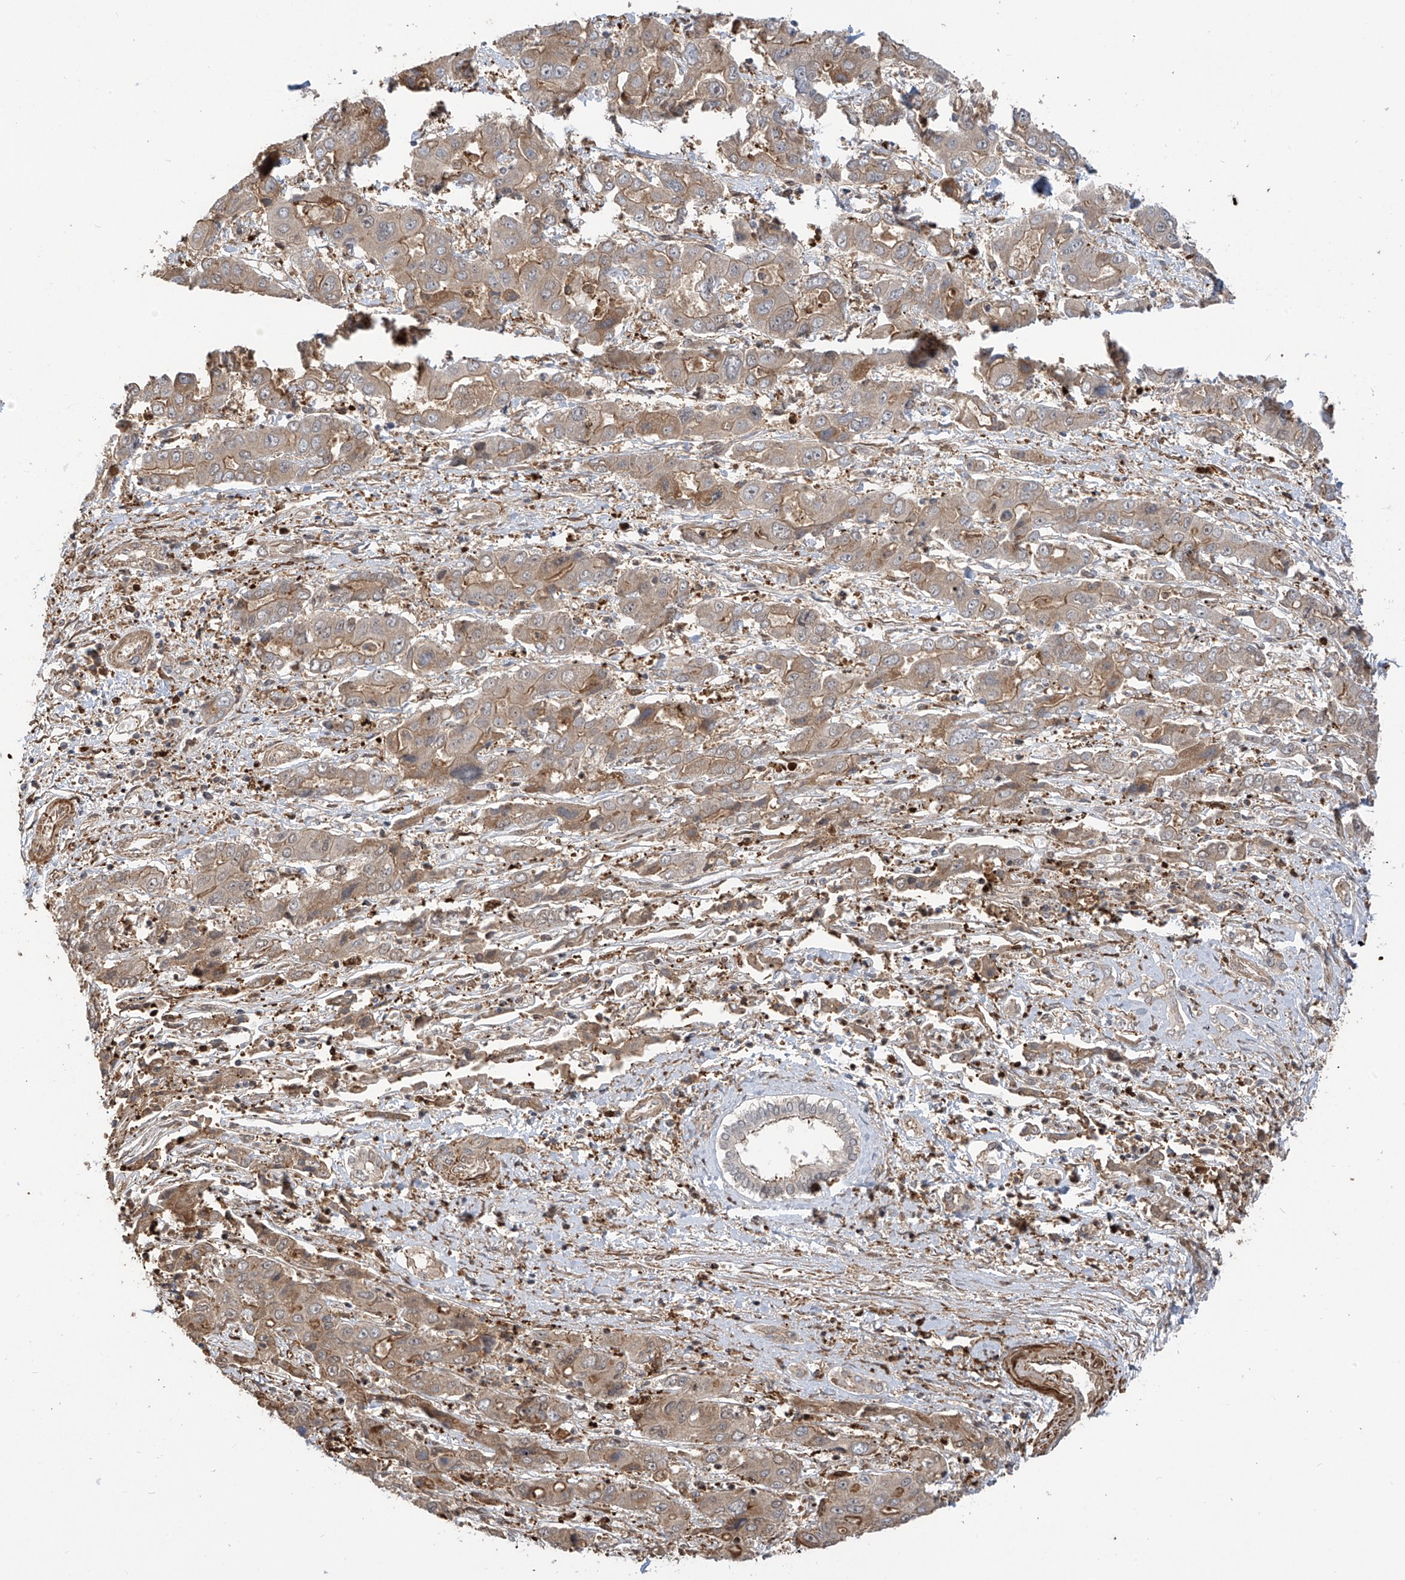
{"staining": {"intensity": "weak", "quantity": ">75%", "location": "cytoplasmic/membranous"}, "tissue": "liver cancer", "cell_type": "Tumor cells", "image_type": "cancer", "snomed": [{"axis": "morphology", "description": "Cholangiocarcinoma"}, {"axis": "topography", "description": "Liver"}], "caption": "Weak cytoplasmic/membranous staining for a protein is identified in about >75% of tumor cells of liver cancer (cholangiocarcinoma) using immunohistochemistry (IHC).", "gene": "ATAD2B", "patient": {"sex": "male", "age": 67}}